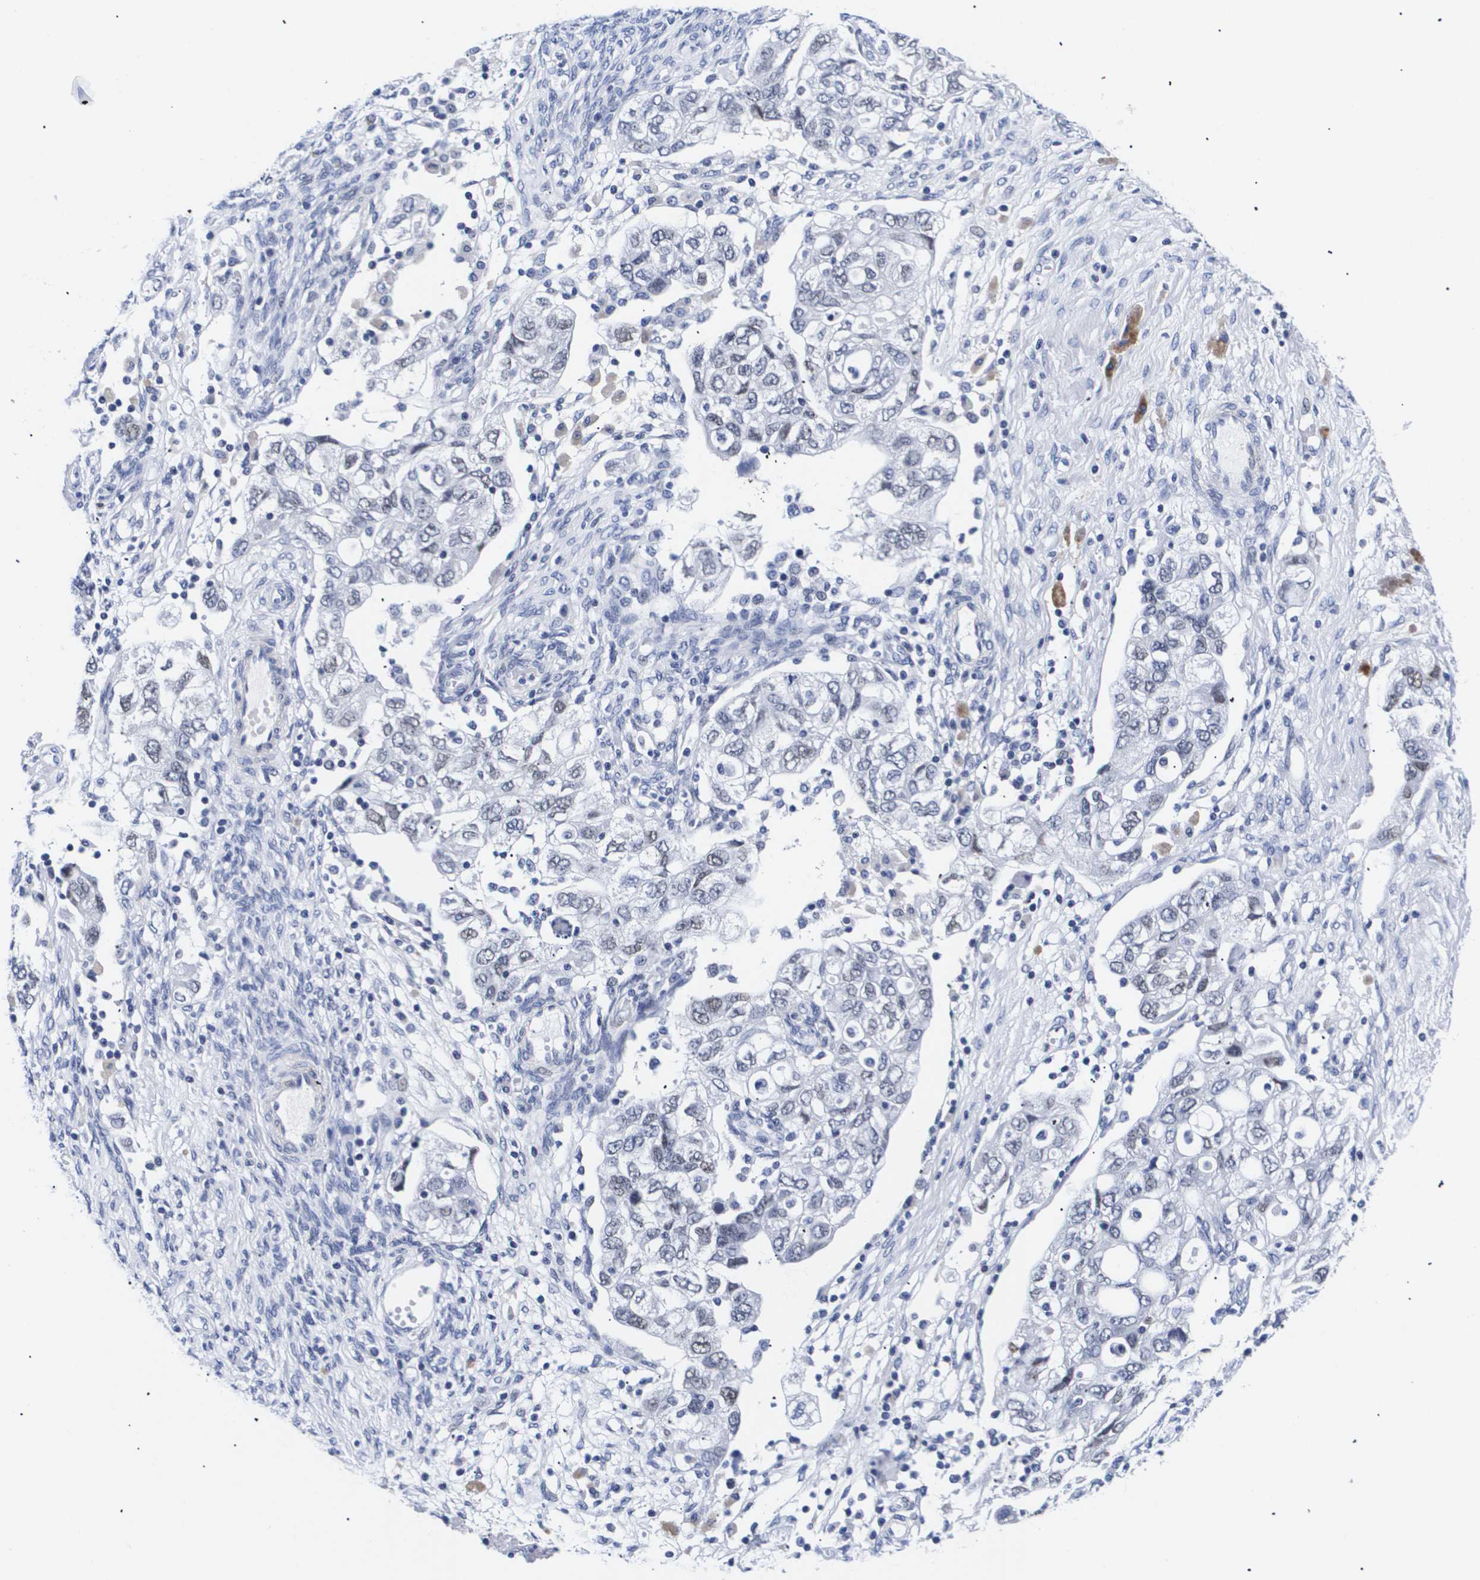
{"staining": {"intensity": "weak", "quantity": "<25%", "location": "nuclear"}, "tissue": "ovarian cancer", "cell_type": "Tumor cells", "image_type": "cancer", "snomed": [{"axis": "morphology", "description": "Carcinoma, NOS"}, {"axis": "morphology", "description": "Cystadenocarcinoma, serous, NOS"}, {"axis": "topography", "description": "Ovary"}], "caption": "High power microscopy photomicrograph of an immunohistochemistry (IHC) image of serous cystadenocarcinoma (ovarian), revealing no significant expression in tumor cells.", "gene": "SHD", "patient": {"sex": "female", "age": 69}}